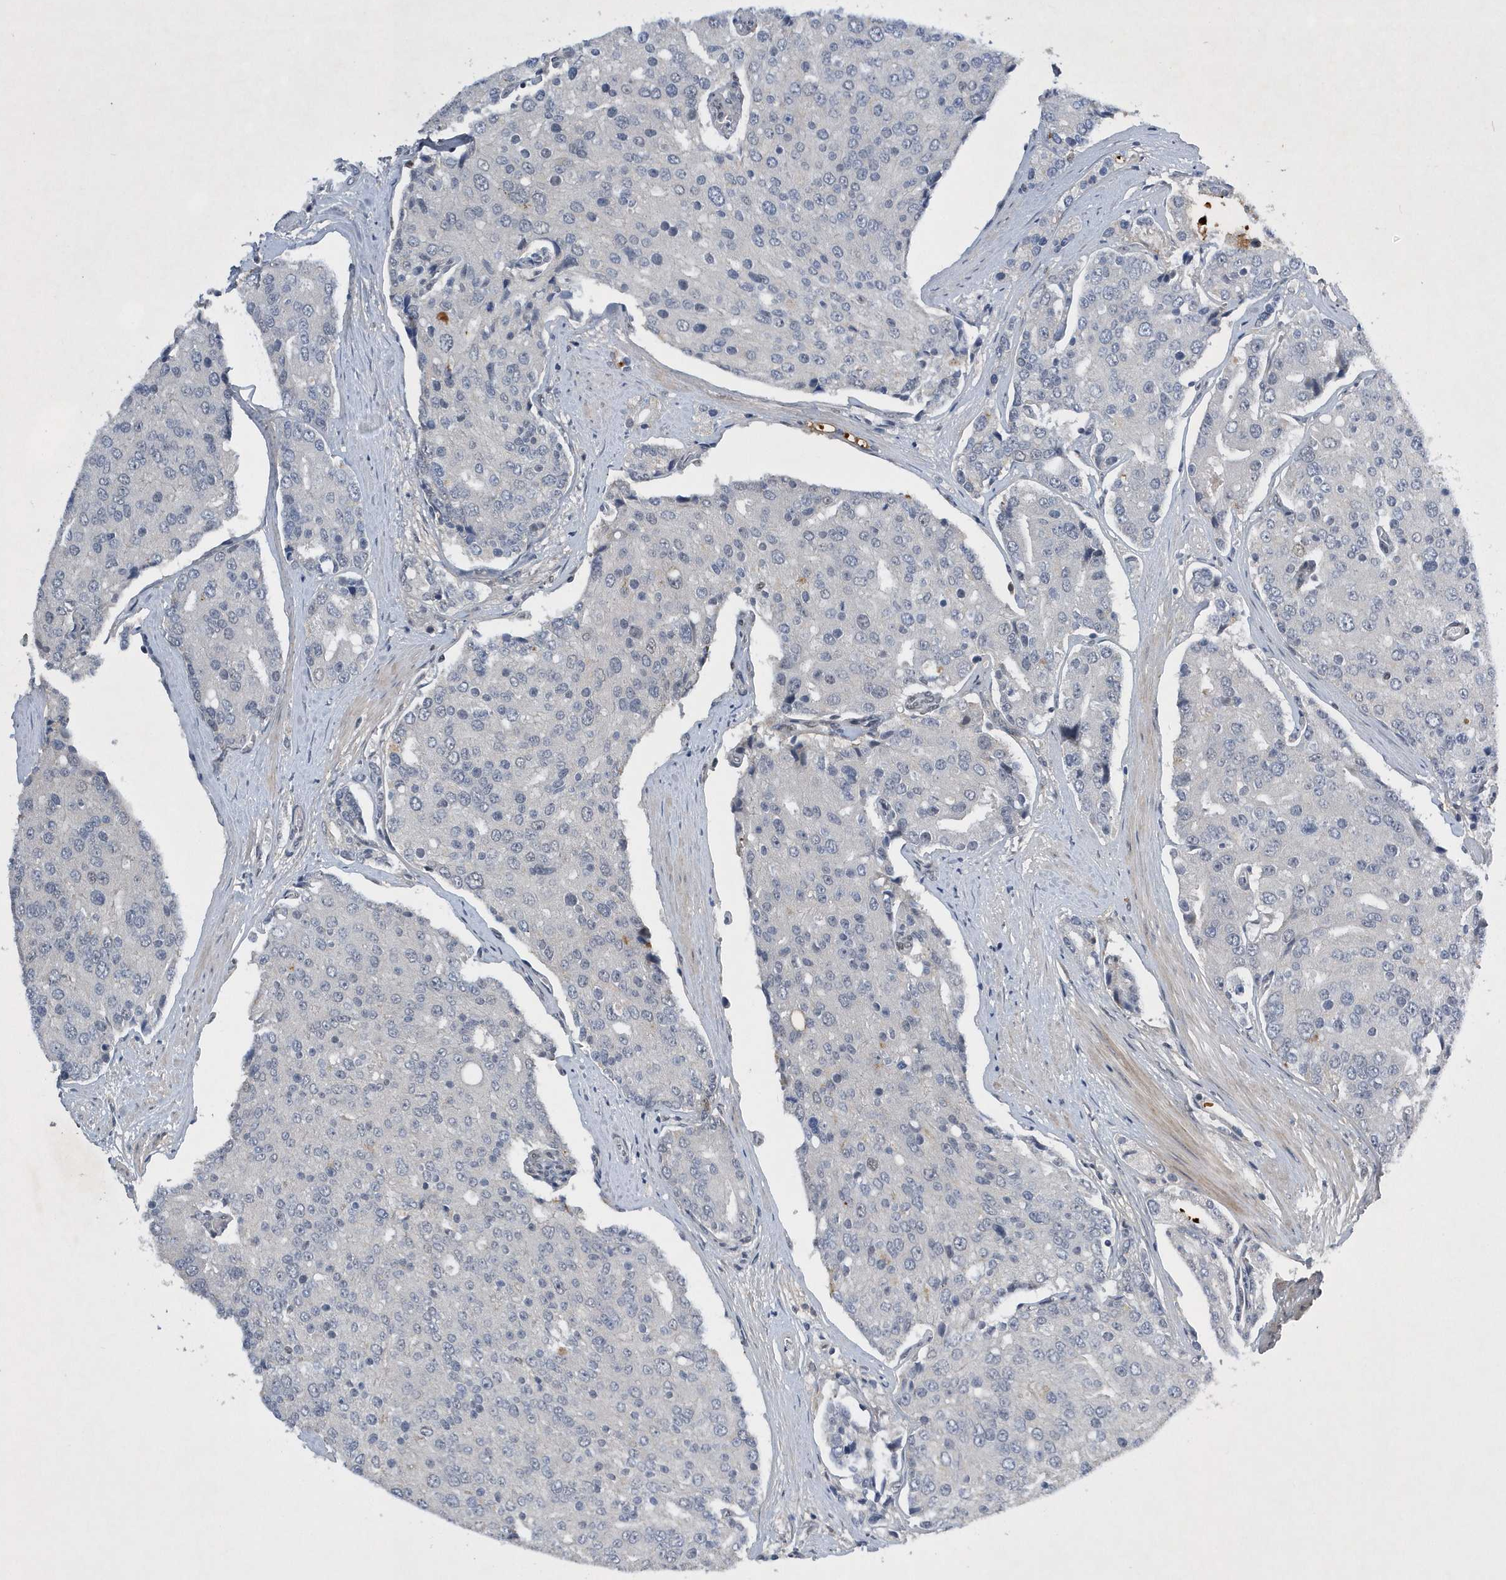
{"staining": {"intensity": "negative", "quantity": "none", "location": "none"}, "tissue": "prostate cancer", "cell_type": "Tumor cells", "image_type": "cancer", "snomed": [{"axis": "morphology", "description": "Adenocarcinoma, High grade"}, {"axis": "topography", "description": "Prostate"}], "caption": "Tumor cells are negative for protein expression in human prostate cancer (high-grade adenocarcinoma).", "gene": "FAM217A", "patient": {"sex": "male", "age": 50}}